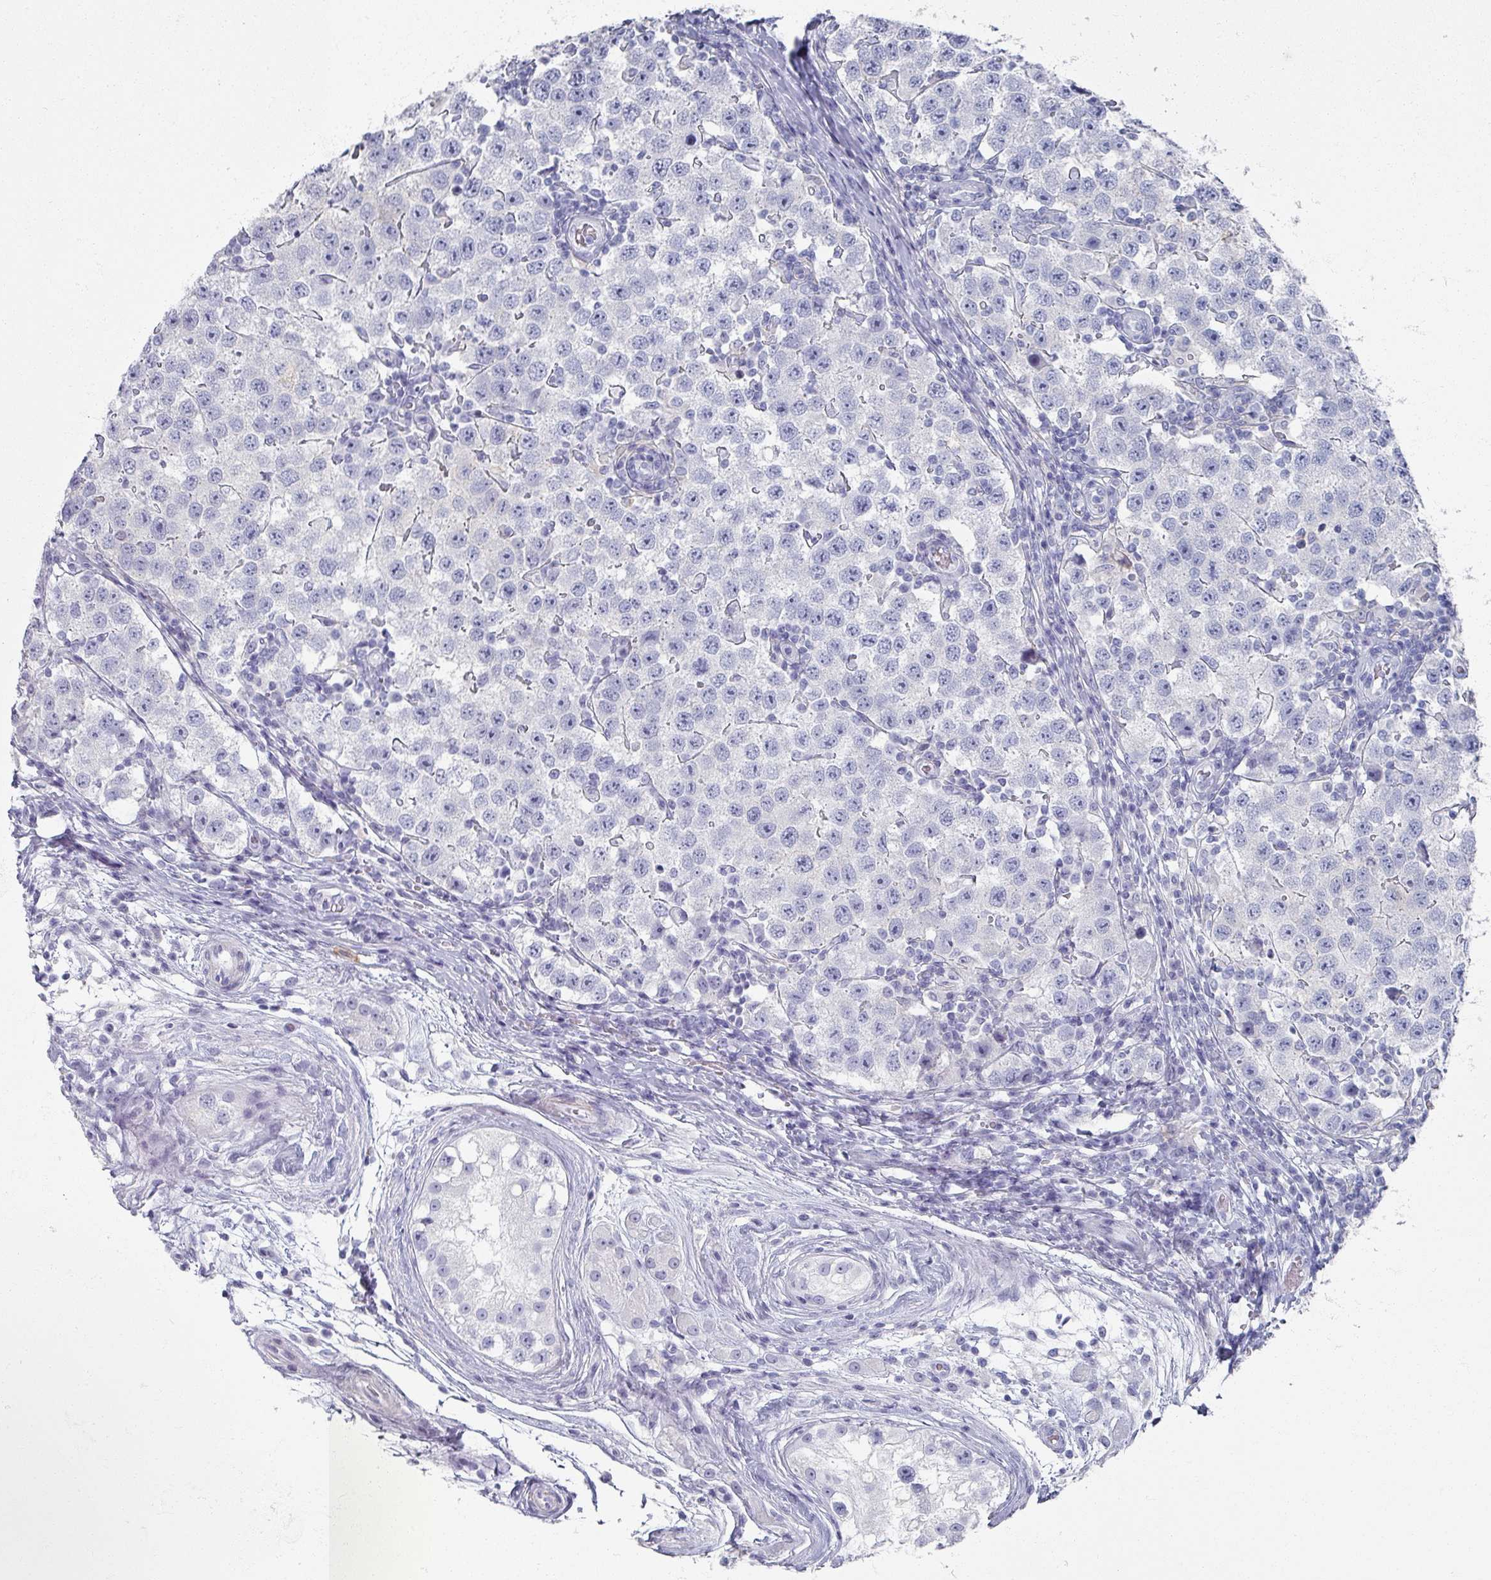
{"staining": {"intensity": "negative", "quantity": "none", "location": "none"}, "tissue": "testis cancer", "cell_type": "Tumor cells", "image_type": "cancer", "snomed": [{"axis": "morphology", "description": "Seminoma, NOS"}, {"axis": "topography", "description": "Testis"}], "caption": "The photomicrograph demonstrates no staining of tumor cells in testis cancer.", "gene": "OMG", "patient": {"sex": "male", "age": 34}}